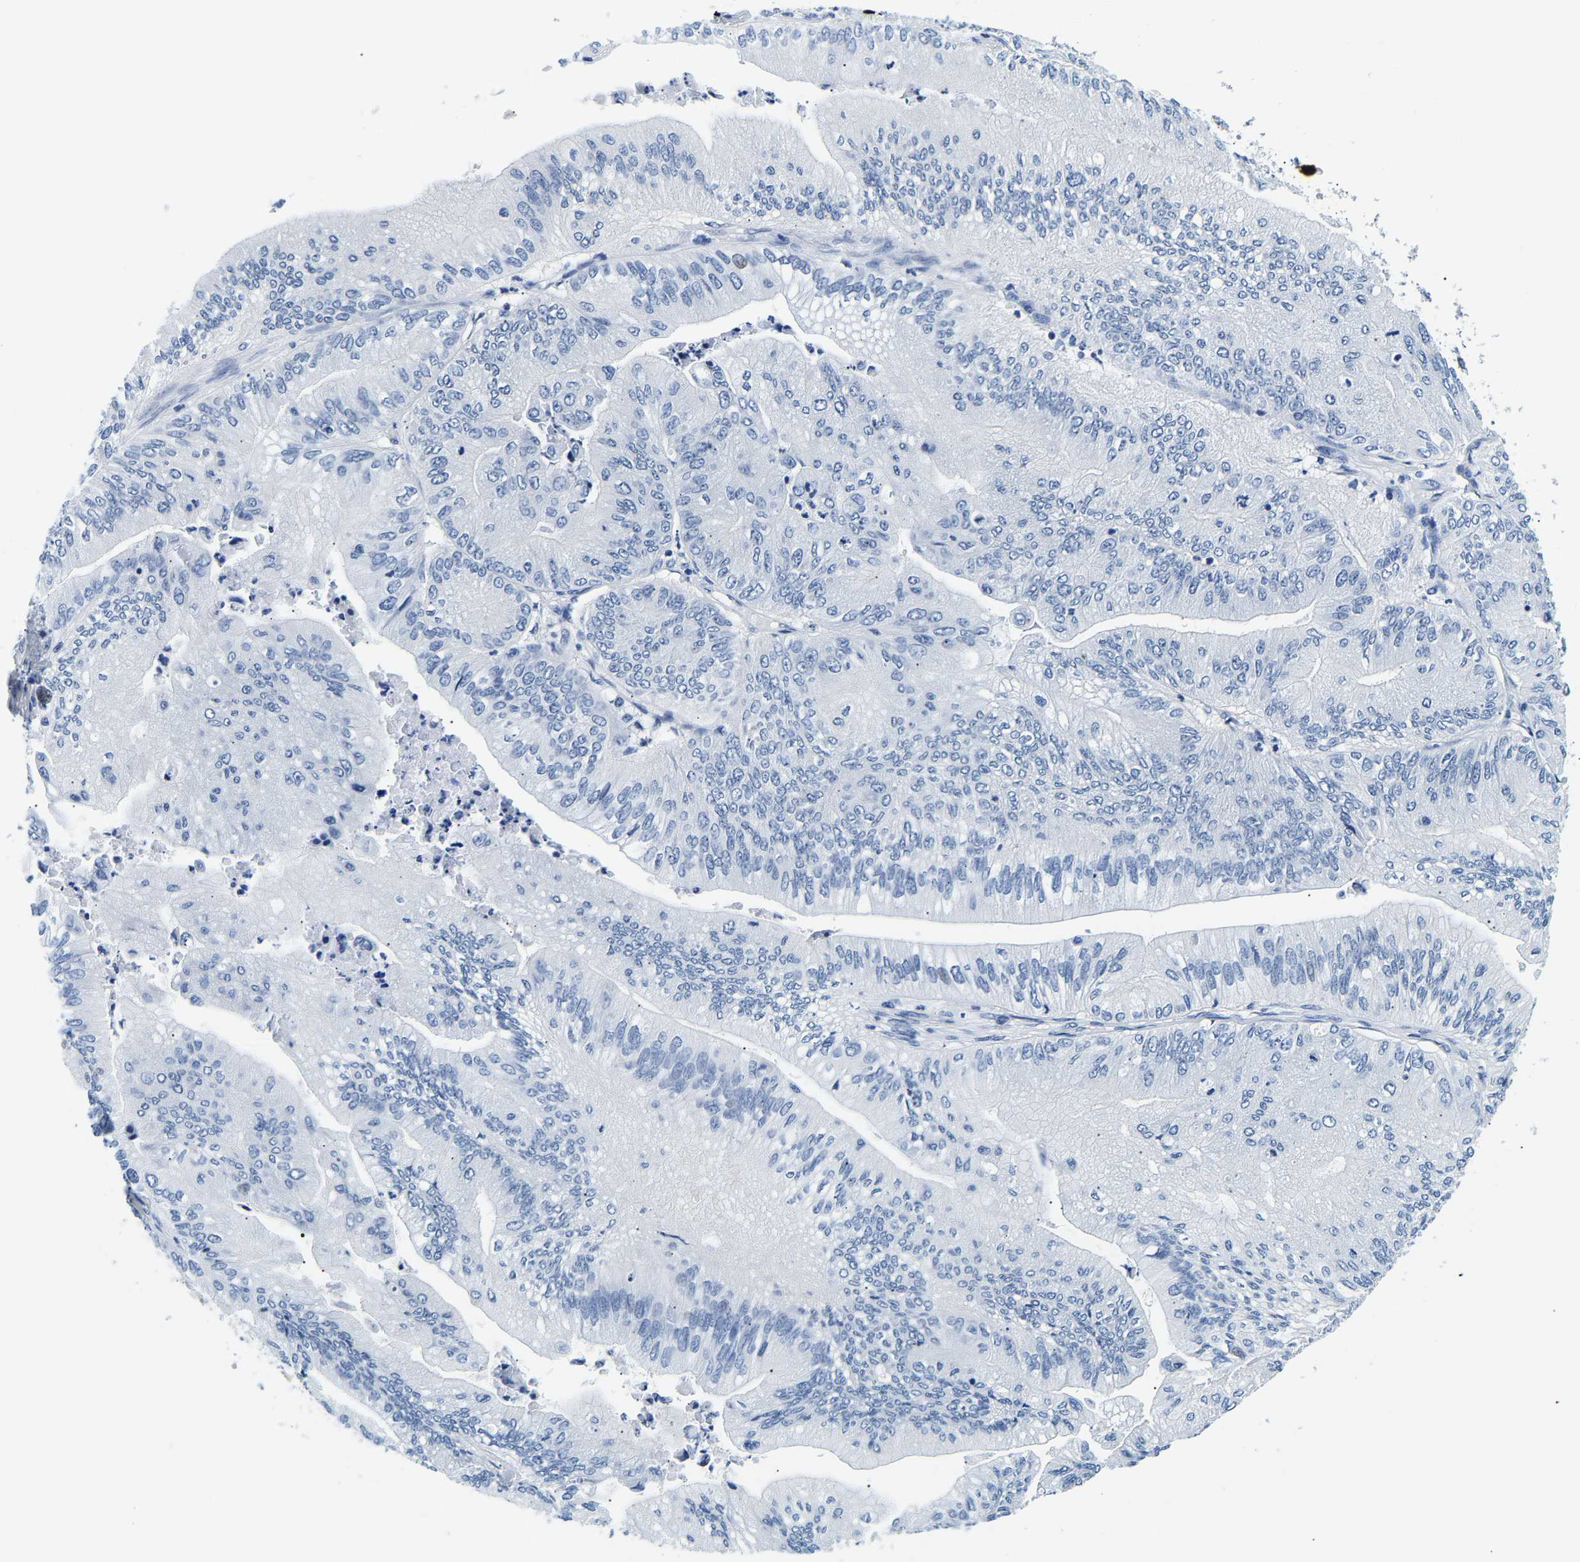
{"staining": {"intensity": "negative", "quantity": "none", "location": "none"}, "tissue": "ovarian cancer", "cell_type": "Tumor cells", "image_type": "cancer", "snomed": [{"axis": "morphology", "description": "Cystadenocarcinoma, mucinous, NOS"}, {"axis": "topography", "description": "Ovary"}], "caption": "A histopathology image of mucinous cystadenocarcinoma (ovarian) stained for a protein shows no brown staining in tumor cells.", "gene": "UCHL3", "patient": {"sex": "female", "age": 61}}